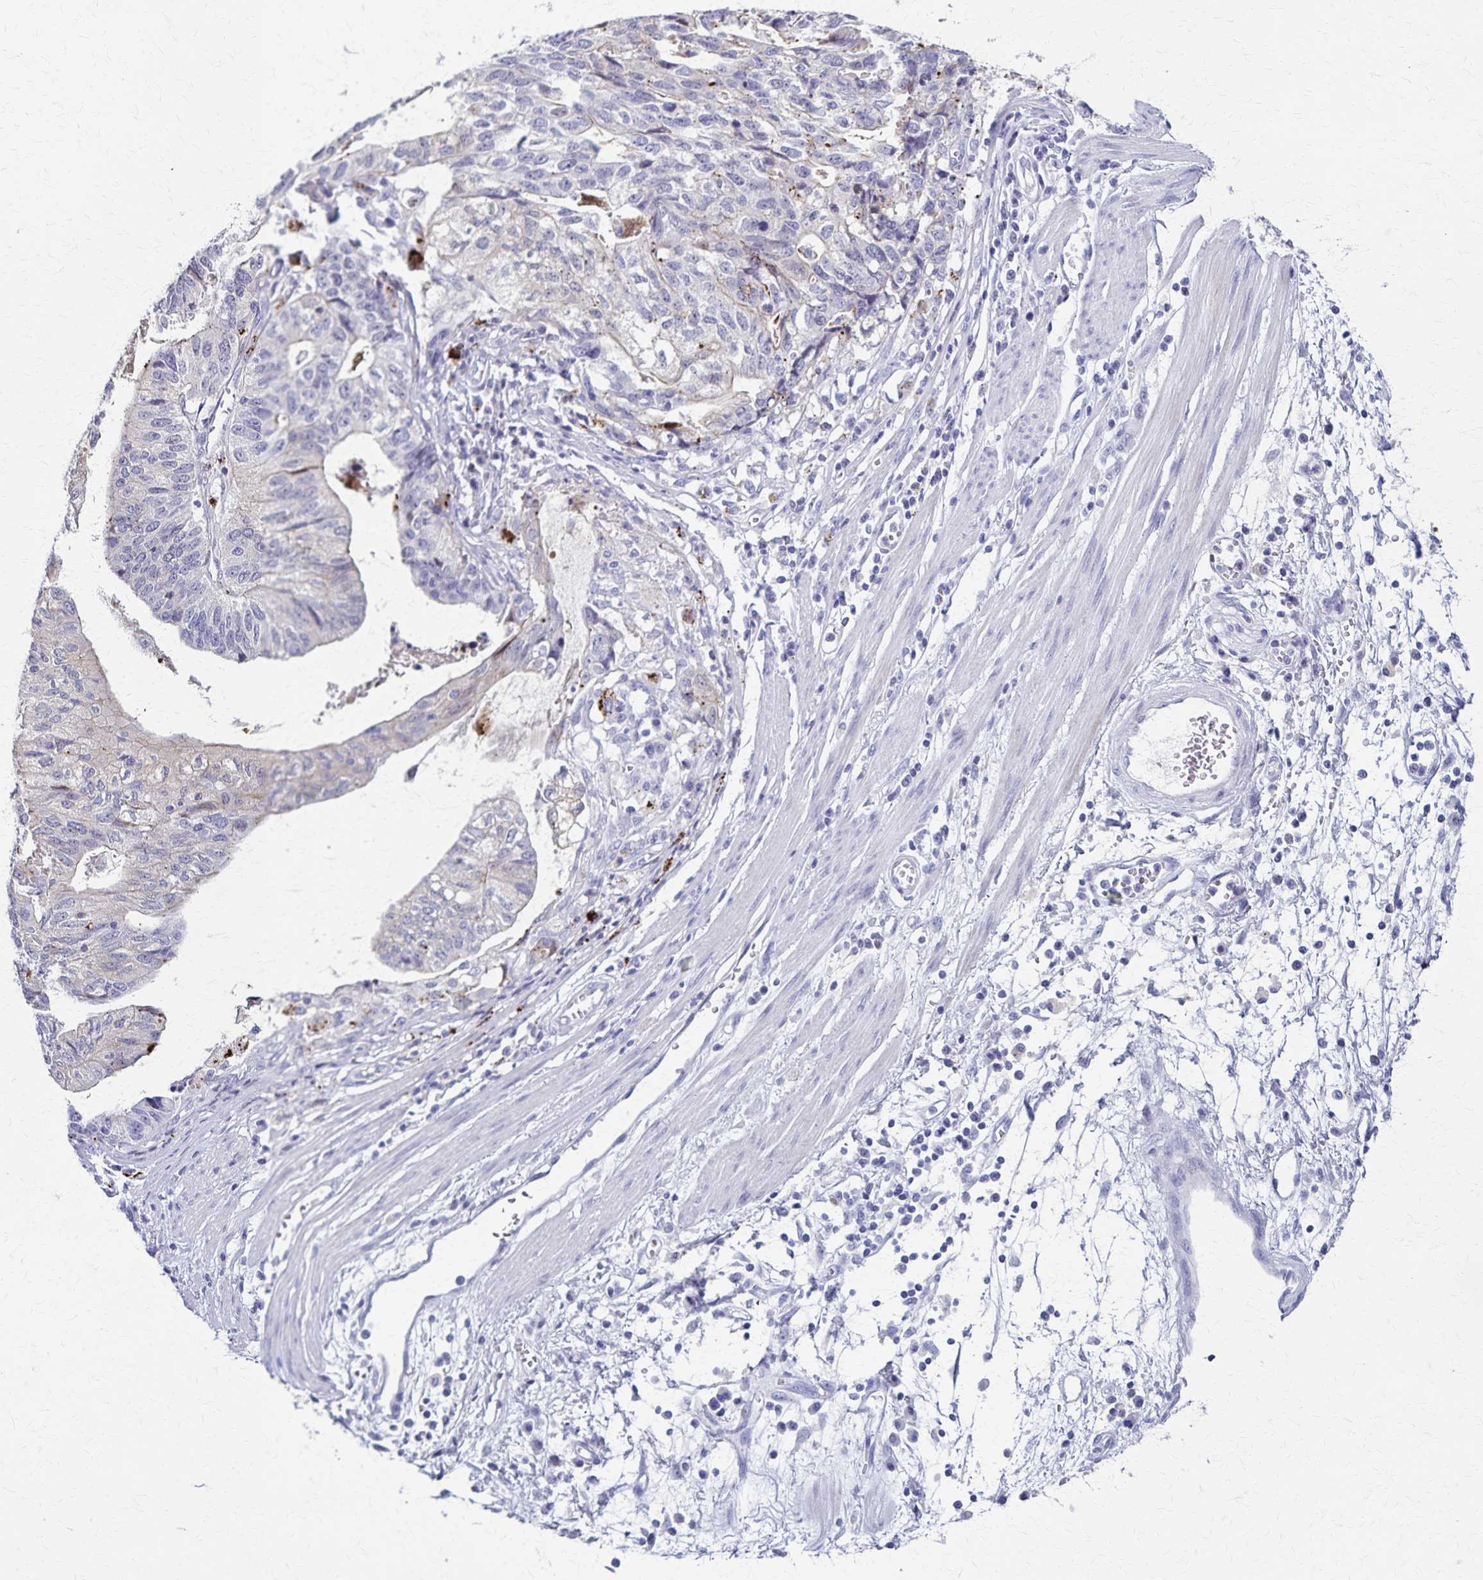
{"staining": {"intensity": "negative", "quantity": "none", "location": "none"}, "tissue": "stomach cancer", "cell_type": "Tumor cells", "image_type": "cancer", "snomed": [{"axis": "morphology", "description": "Adenocarcinoma, NOS"}, {"axis": "topography", "description": "Stomach, upper"}], "caption": "The micrograph reveals no significant expression in tumor cells of adenocarcinoma (stomach).", "gene": "TMEM60", "patient": {"sex": "female", "age": 67}}